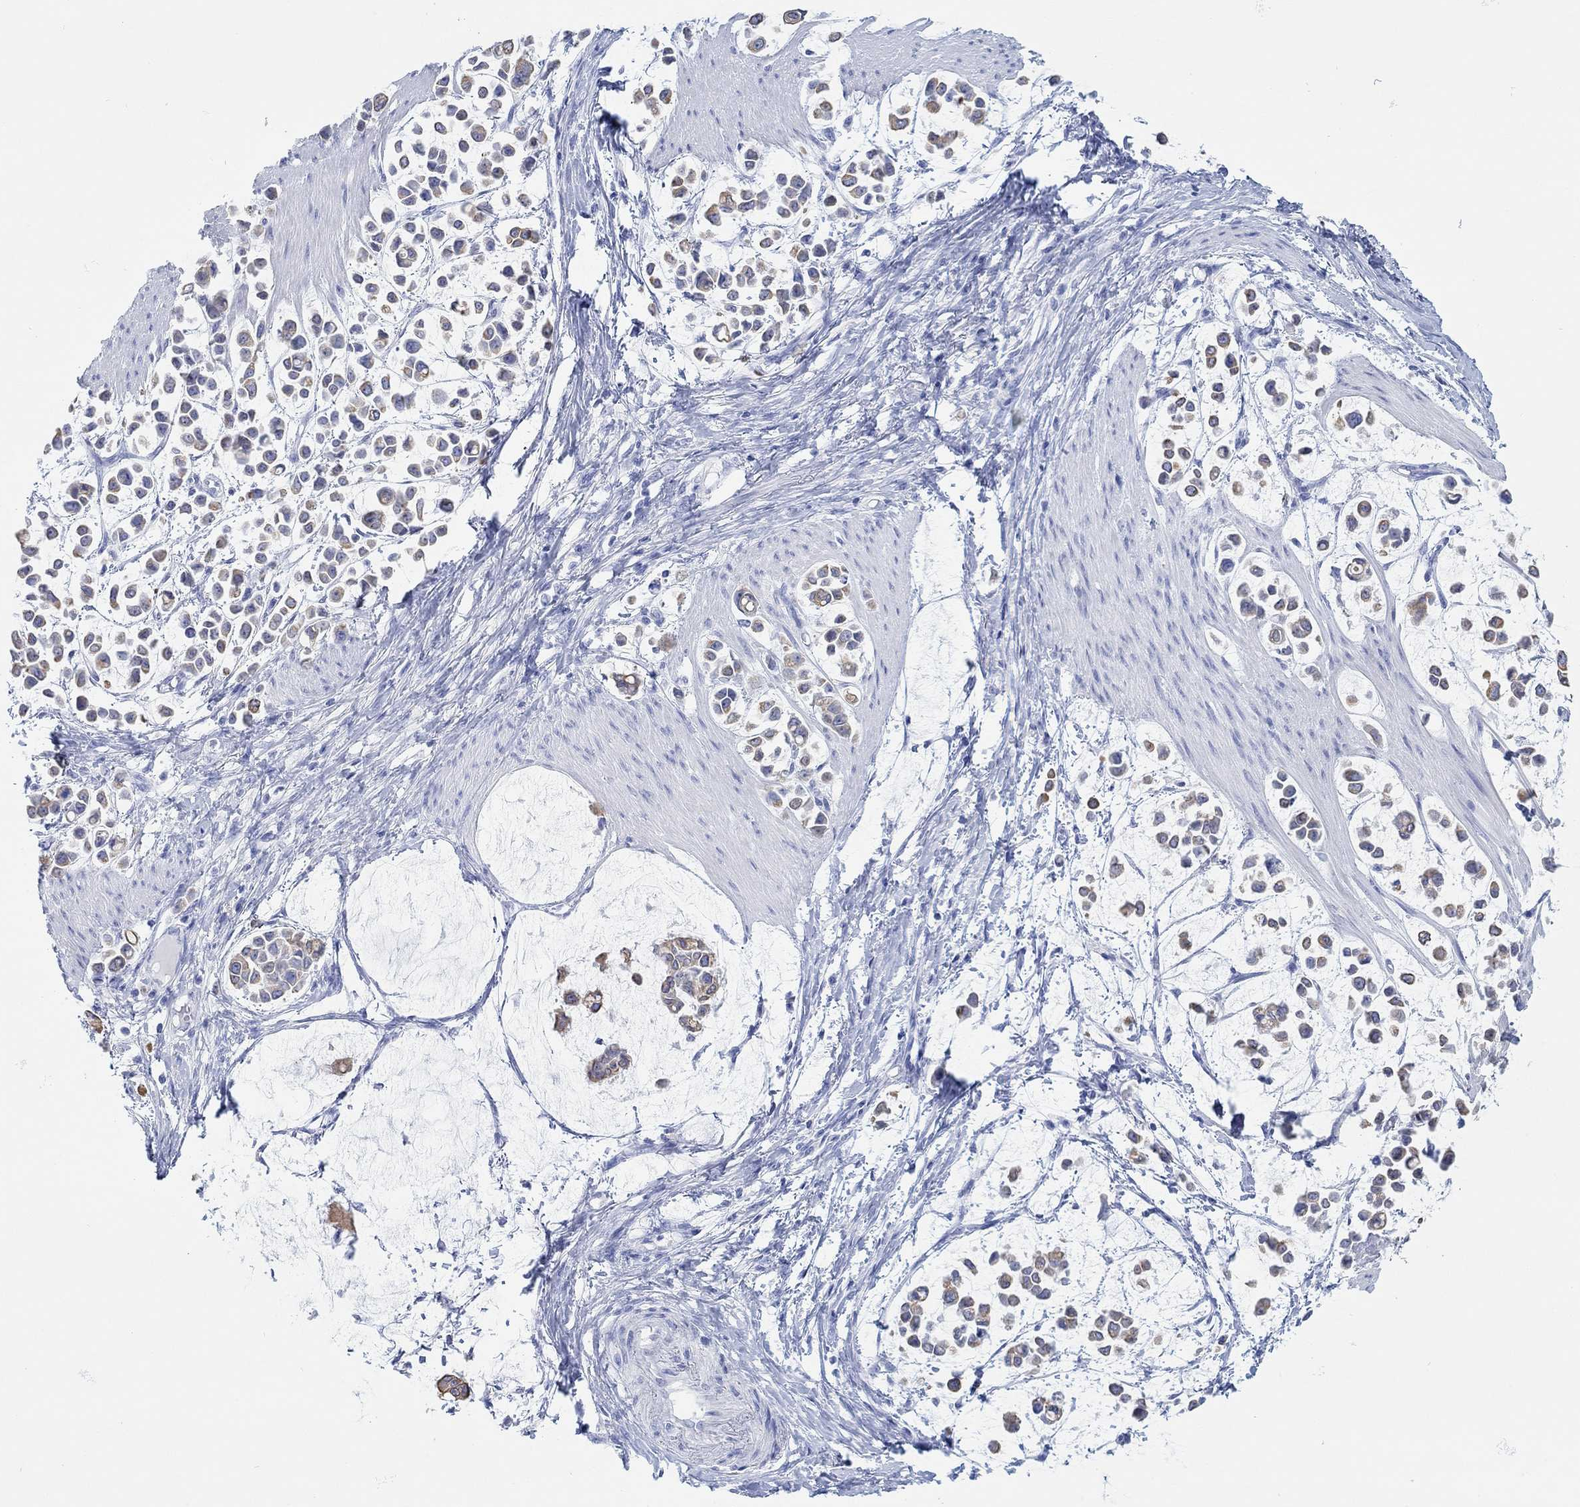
{"staining": {"intensity": "moderate", "quantity": "25%-75%", "location": "cytoplasmic/membranous"}, "tissue": "stomach cancer", "cell_type": "Tumor cells", "image_type": "cancer", "snomed": [{"axis": "morphology", "description": "Adenocarcinoma, NOS"}, {"axis": "topography", "description": "Stomach"}], "caption": "Stomach adenocarcinoma stained with a brown dye reveals moderate cytoplasmic/membranous positive expression in approximately 25%-75% of tumor cells.", "gene": "AK8", "patient": {"sex": "male", "age": 82}}